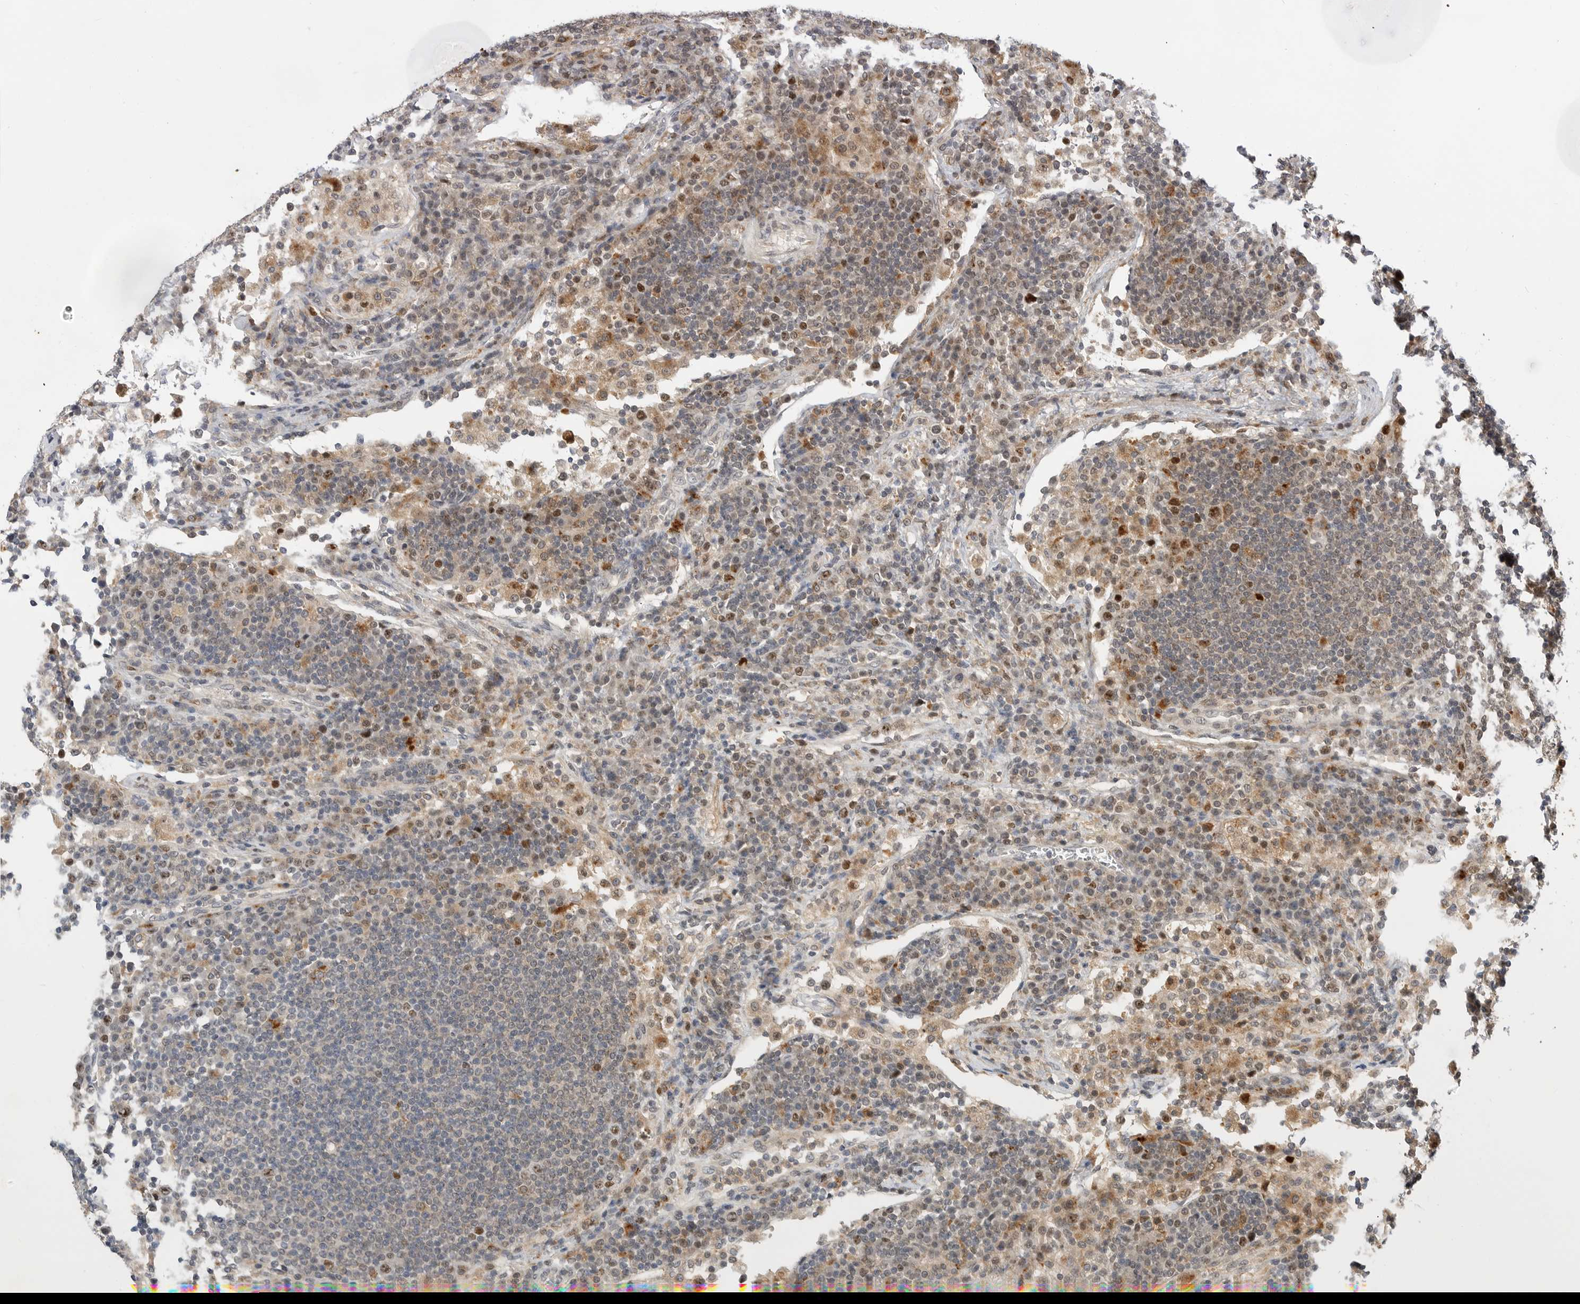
{"staining": {"intensity": "moderate", "quantity": ">75%", "location": "nuclear"}, "tissue": "lymph node", "cell_type": "Germinal center cells", "image_type": "normal", "snomed": [{"axis": "morphology", "description": "Normal tissue, NOS"}, {"axis": "topography", "description": "Lymph node"}], "caption": "Normal lymph node displays moderate nuclear positivity in approximately >75% of germinal center cells, visualized by immunohistochemistry.", "gene": "CSNK1G3", "patient": {"sex": "female", "age": 53}}